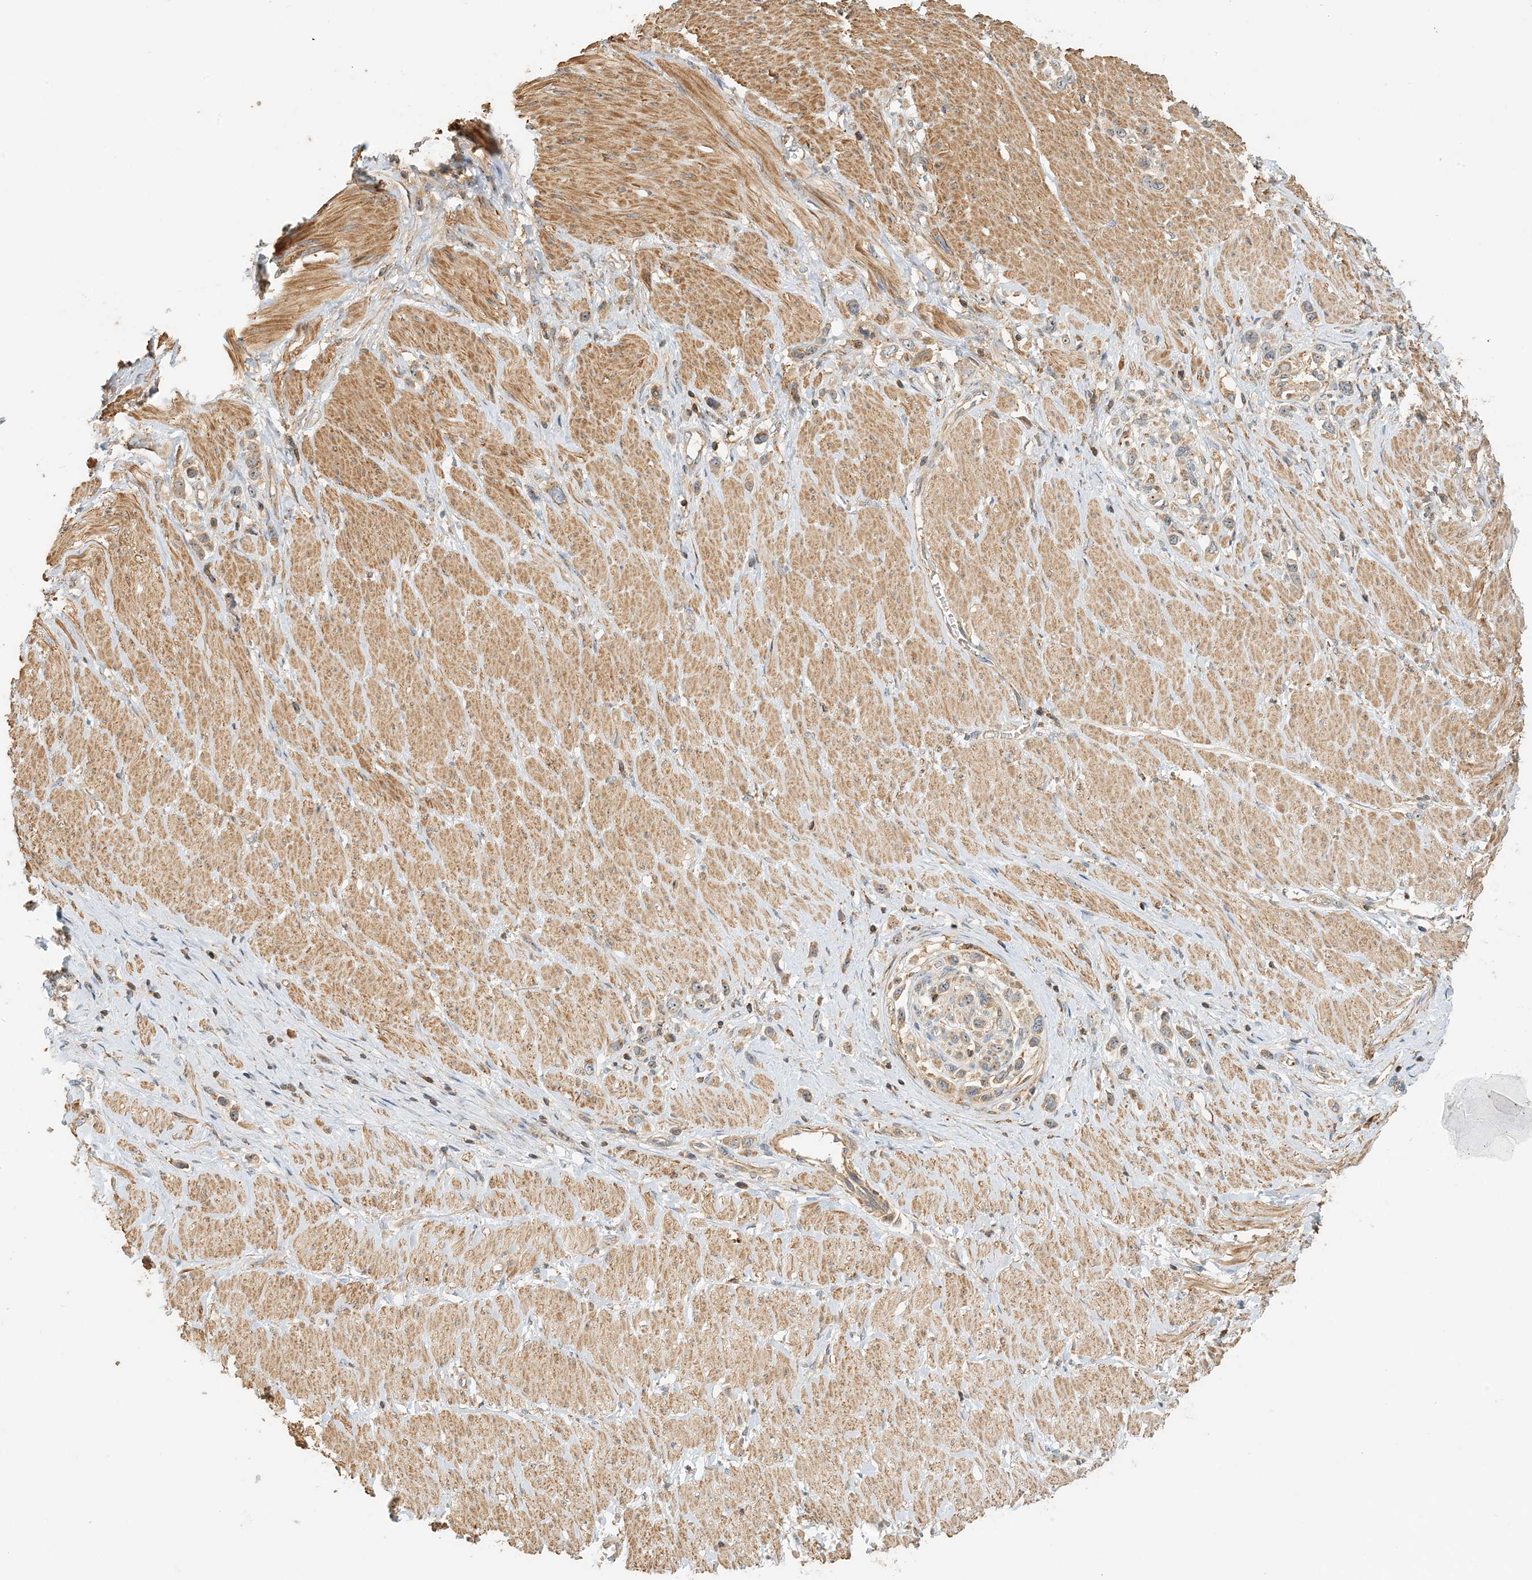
{"staining": {"intensity": "weak", "quantity": "25%-75%", "location": "cytoplasmic/membranous"}, "tissue": "stomach cancer", "cell_type": "Tumor cells", "image_type": "cancer", "snomed": [{"axis": "morphology", "description": "Normal tissue, NOS"}, {"axis": "morphology", "description": "Adenocarcinoma, NOS"}, {"axis": "topography", "description": "Stomach, upper"}, {"axis": "topography", "description": "Stomach"}], "caption": "Immunohistochemical staining of stomach cancer (adenocarcinoma) displays low levels of weak cytoplasmic/membranous protein staining in about 25%-75% of tumor cells. (Stains: DAB (3,3'-diaminobenzidine) in brown, nuclei in blue, Microscopy: brightfield microscopy at high magnification).", "gene": "COLEC11", "patient": {"sex": "female", "age": 65}}